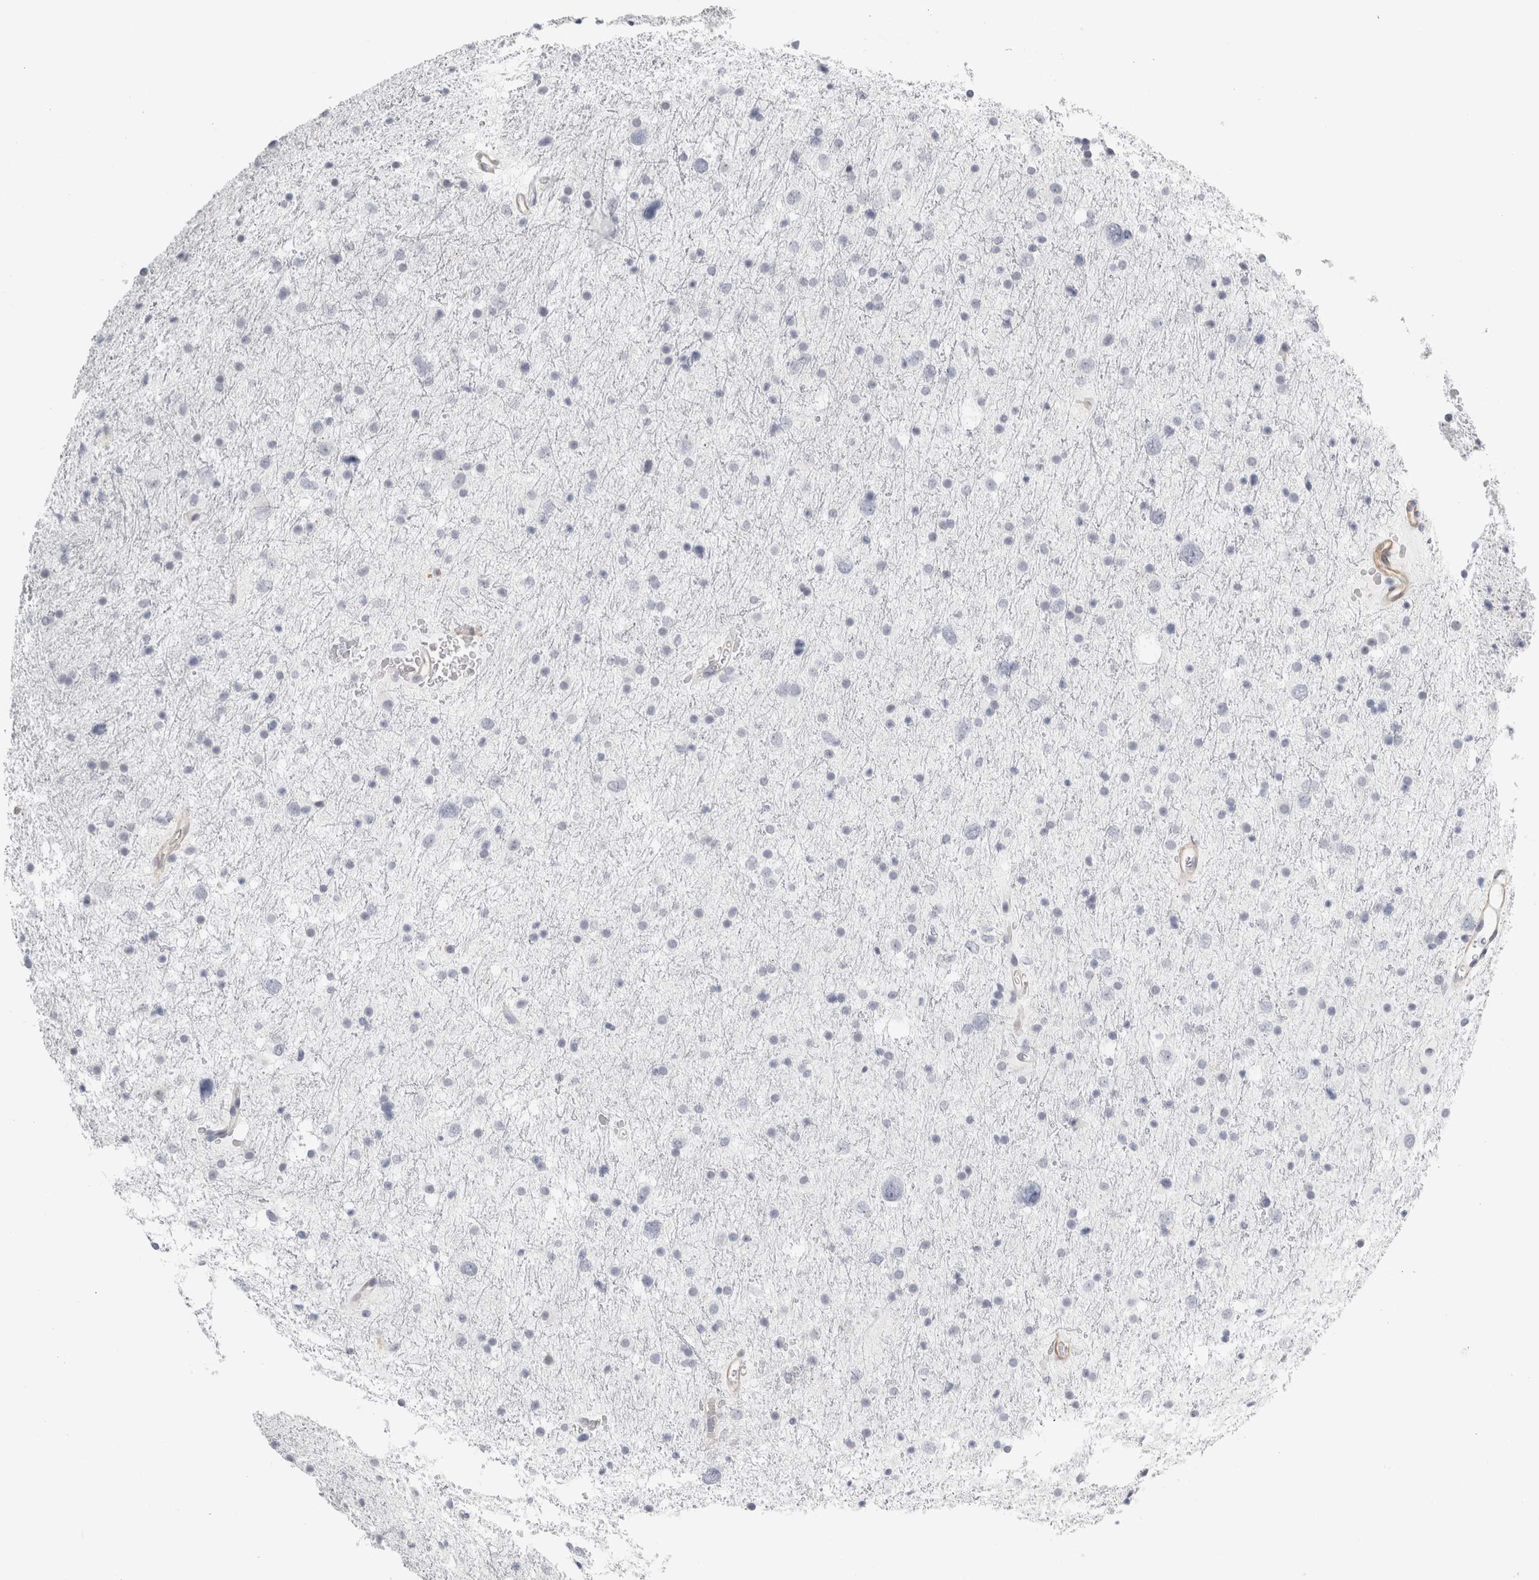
{"staining": {"intensity": "negative", "quantity": "none", "location": "none"}, "tissue": "glioma", "cell_type": "Tumor cells", "image_type": "cancer", "snomed": [{"axis": "morphology", "description": "Glioma, malignant, Low grade"}, {"axis": "topography", "description": "Brain"}], "caption": "Micrograph shows no protein expression in tumor cells of malignant glioma (low-grade) tissue.", "gene": "FBLIM1", "patient": {"sex": "female", "age": 37}}